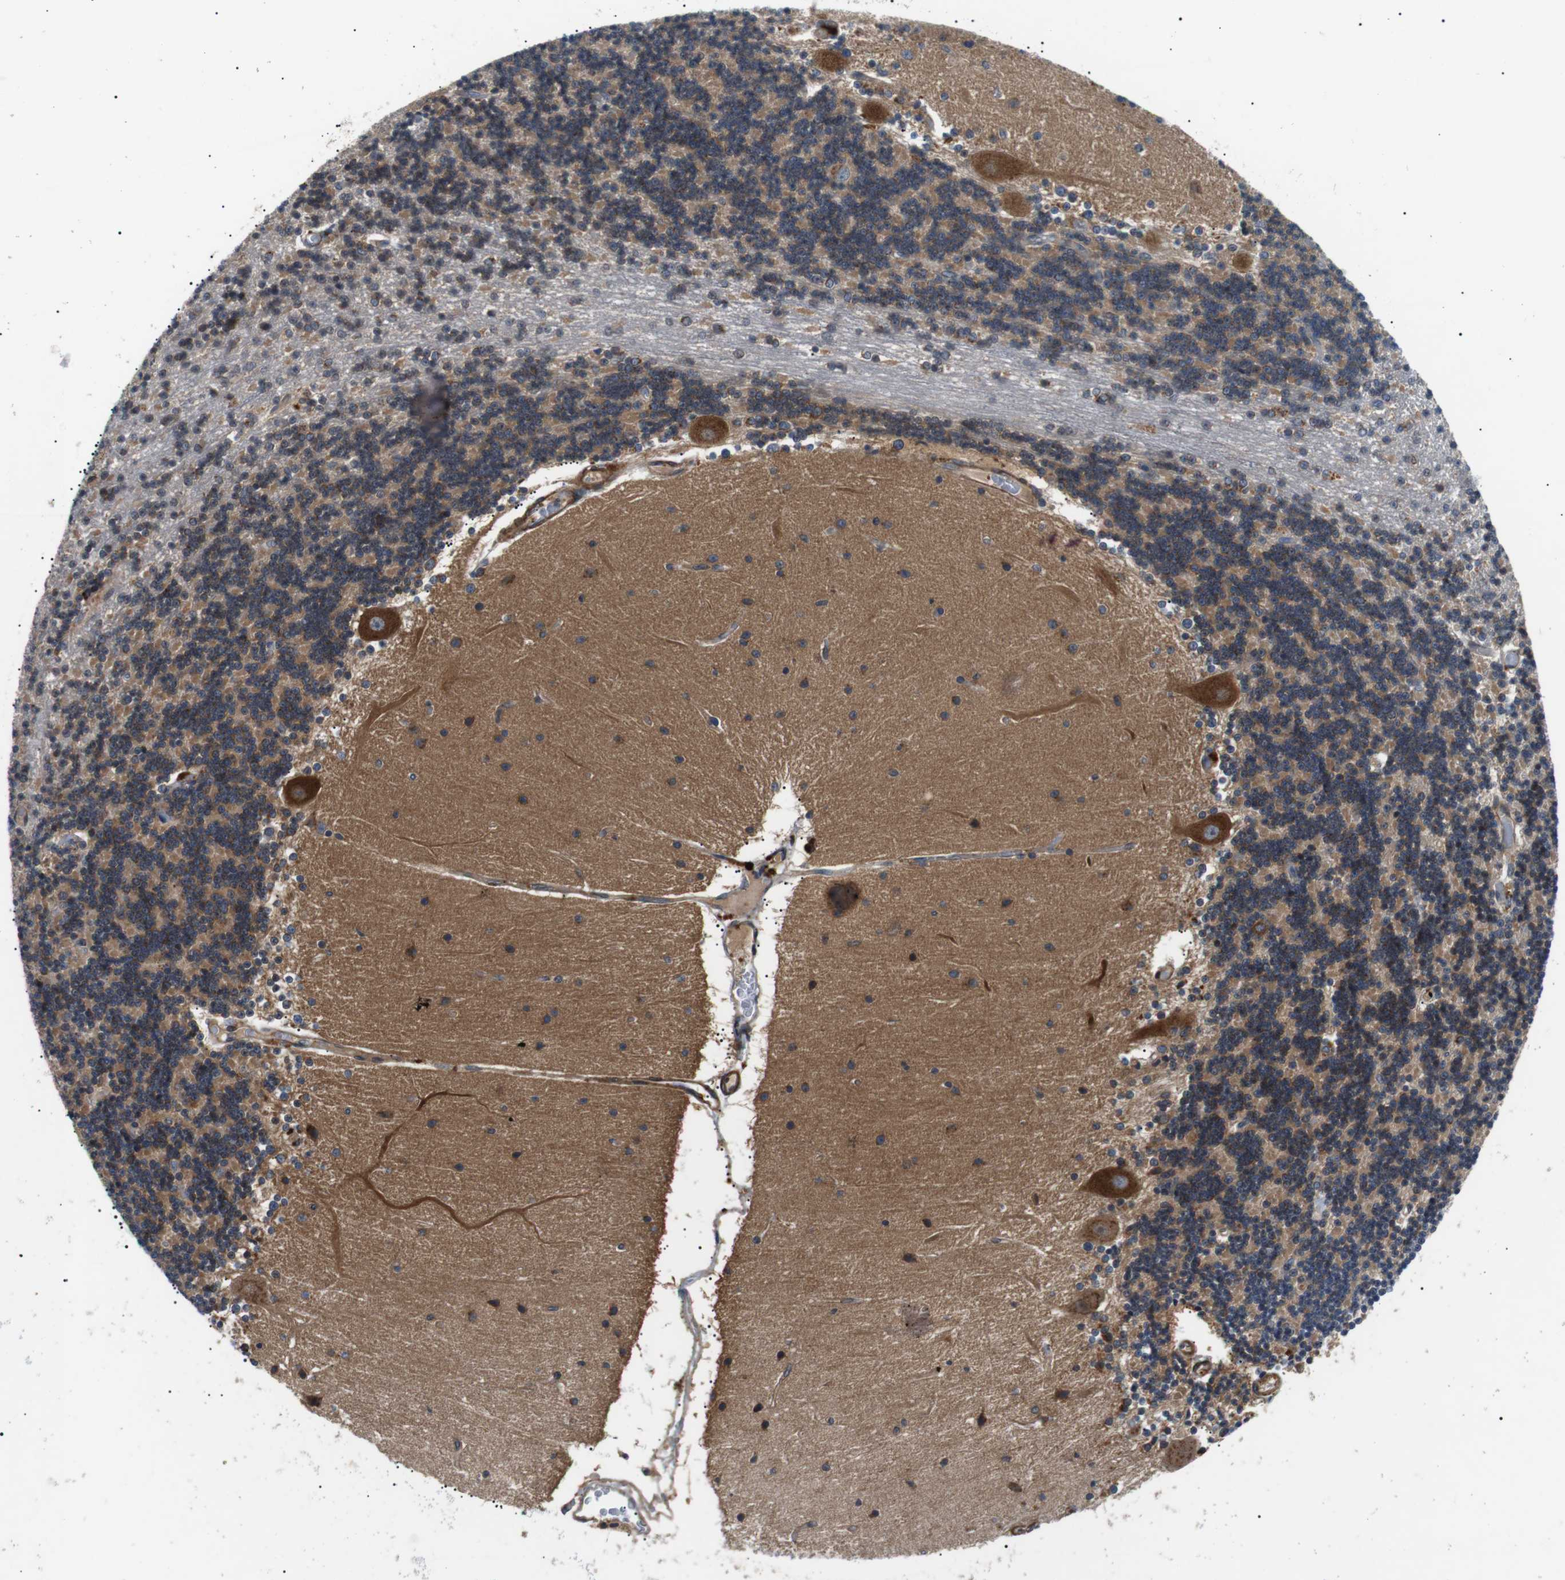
{"staining": {"intensity": "moderate", "quantity": "25%-75%", "location": "cytoplasmic/membranous"}, "tissue": "cerebellum", "cell_type": "Cells in granular layer", "image_type": "normal", "snomed": [{"axis": "morphology", "description": "Normal tissue, NOS"}, {"axis": "topography", "description": "Cerebellum"}], "caption": "An image showing moderate cytoplasmic/membranous positivity in approximately 25%-75% of cells in granular layer in normal cerebellum, as visualized by brown immunohistochemical staining.", "gene": "DIPK1A", "patient": {"sex": "female", "age": 54}}